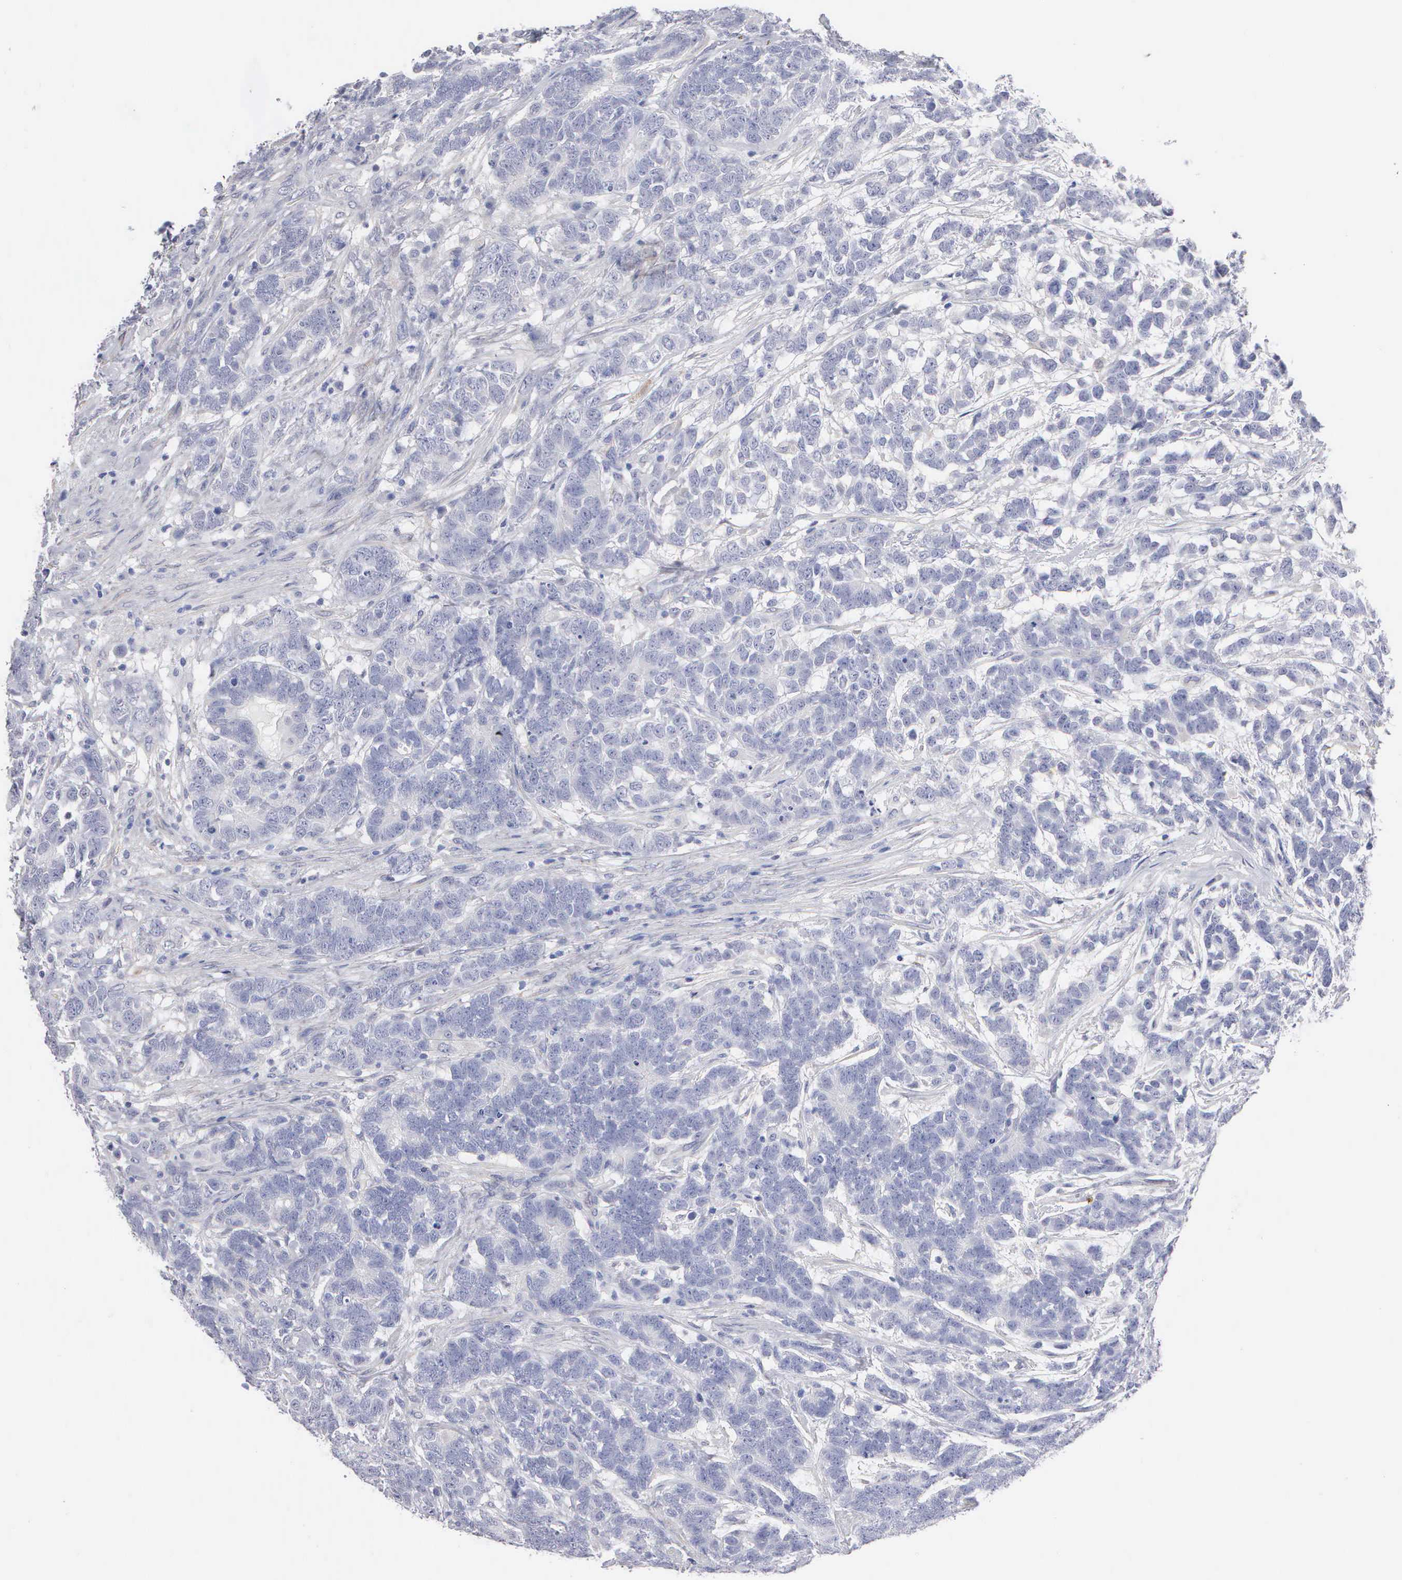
{"staining": {"intensity": "negative", "quantity": "none", "location": "none"}, "tissue": "testis cancer", "cell_type": "Tumor cells", "image_type": "cancer", "snomed": [{"axis": "morphology", "description": "Carcinoma, Embryonal, NOS"}, {"axis": "topography", "description": "Testis"}], "caption": "Image shows no significant protein expression in tumor cells of testis embryonal carcinoma.", "gene": "ELFN2", "patient": {"sex": "male", "age": 26}}